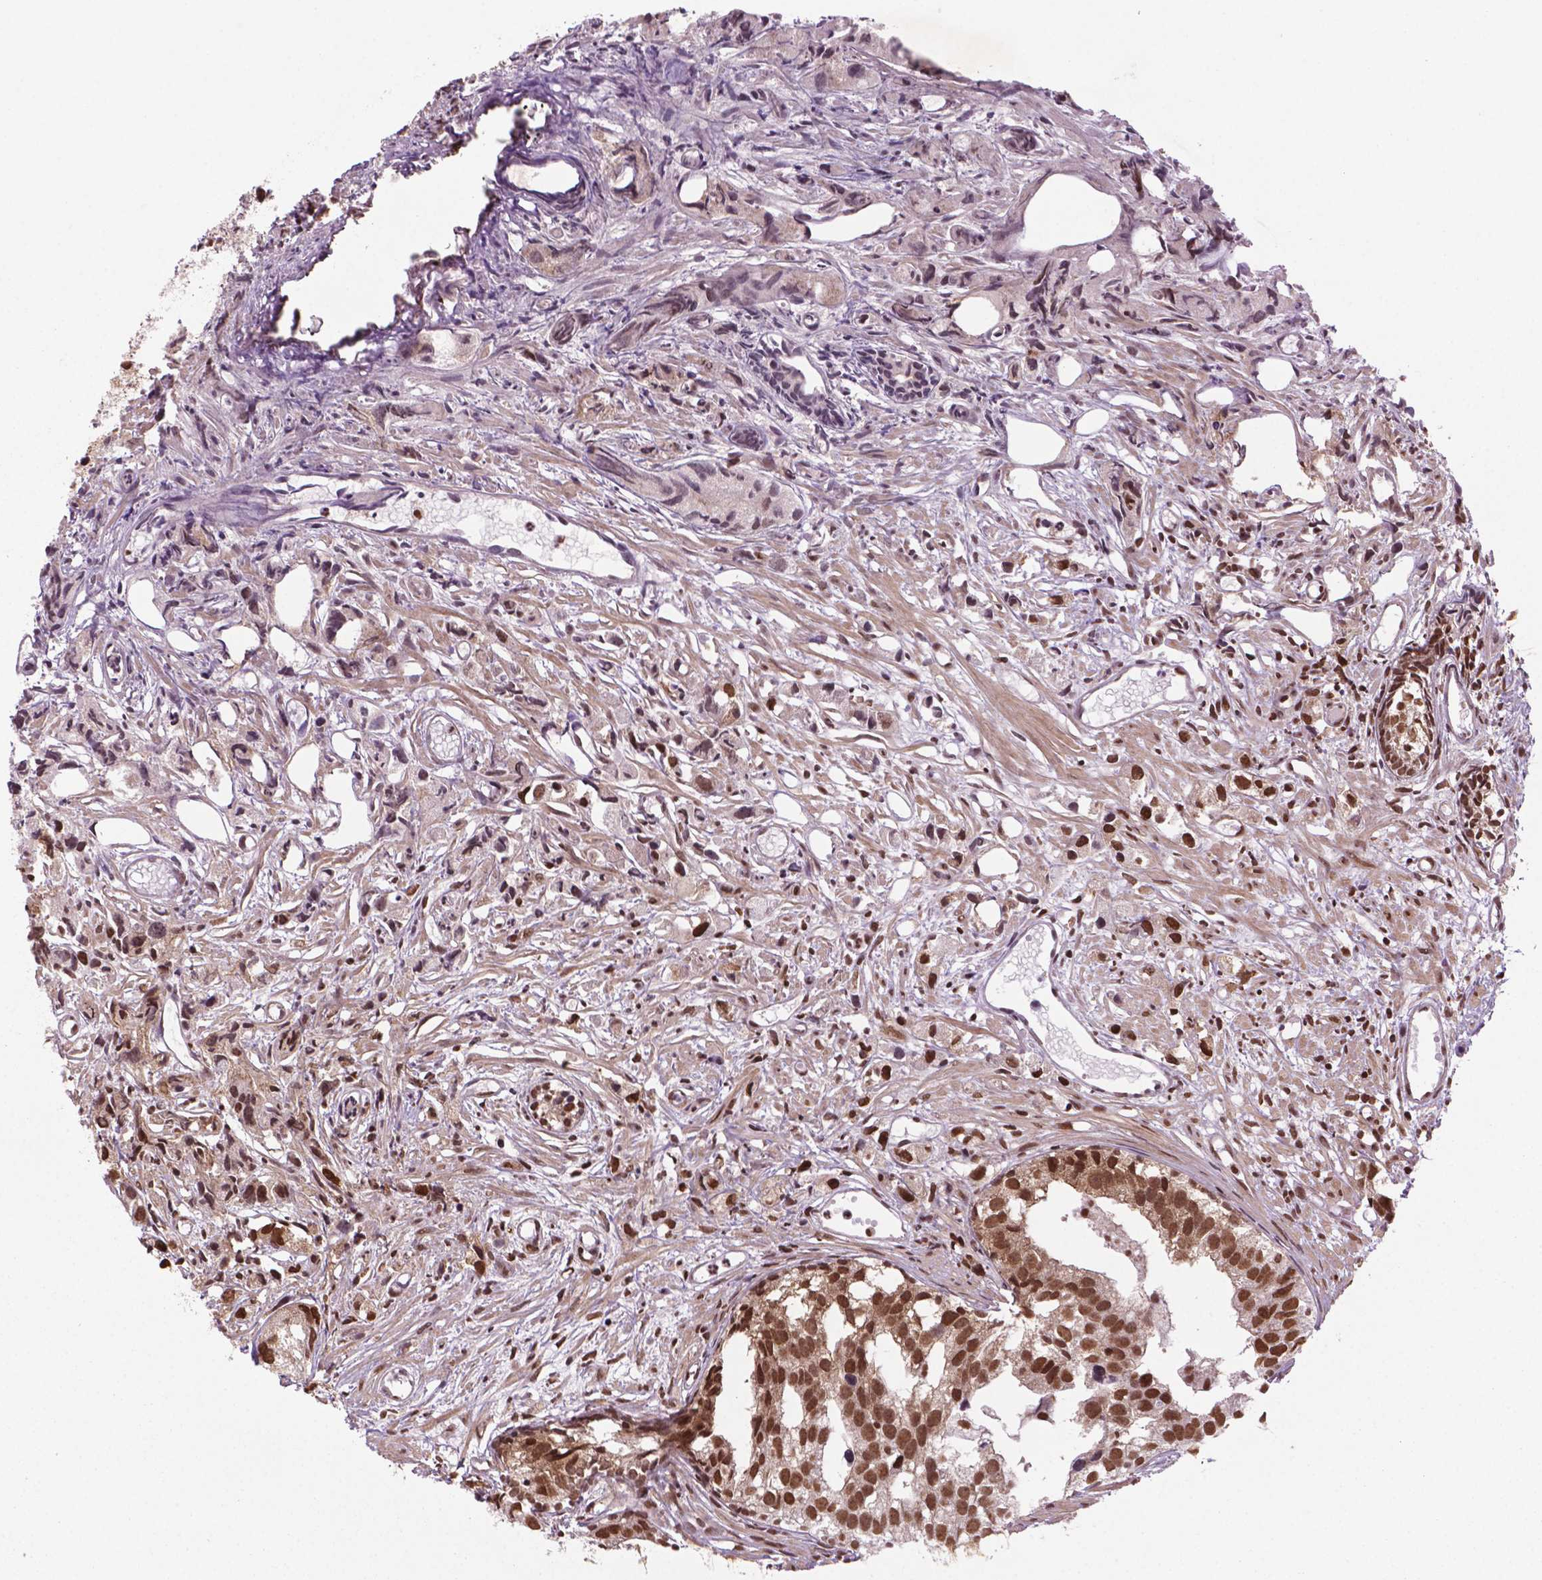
{"staining": {"intensity": "strong", "quantity": ">75%", "location": "nuclear"}, "tissue": "prostate cancer", "cell_type": "Tumor cells", "image_type": "cancer", "snomed": [{"axis": "morphology", "description": "Adenocarcinoma, High grade"}, {"axis": "topography", "description": "Prostate"}], "caption": "Prostate cancer stained with a protein marker reveals strong staining in tumor cells.", "gene": "SIRT6", "patient": {"sex": "male", "age": 68}}